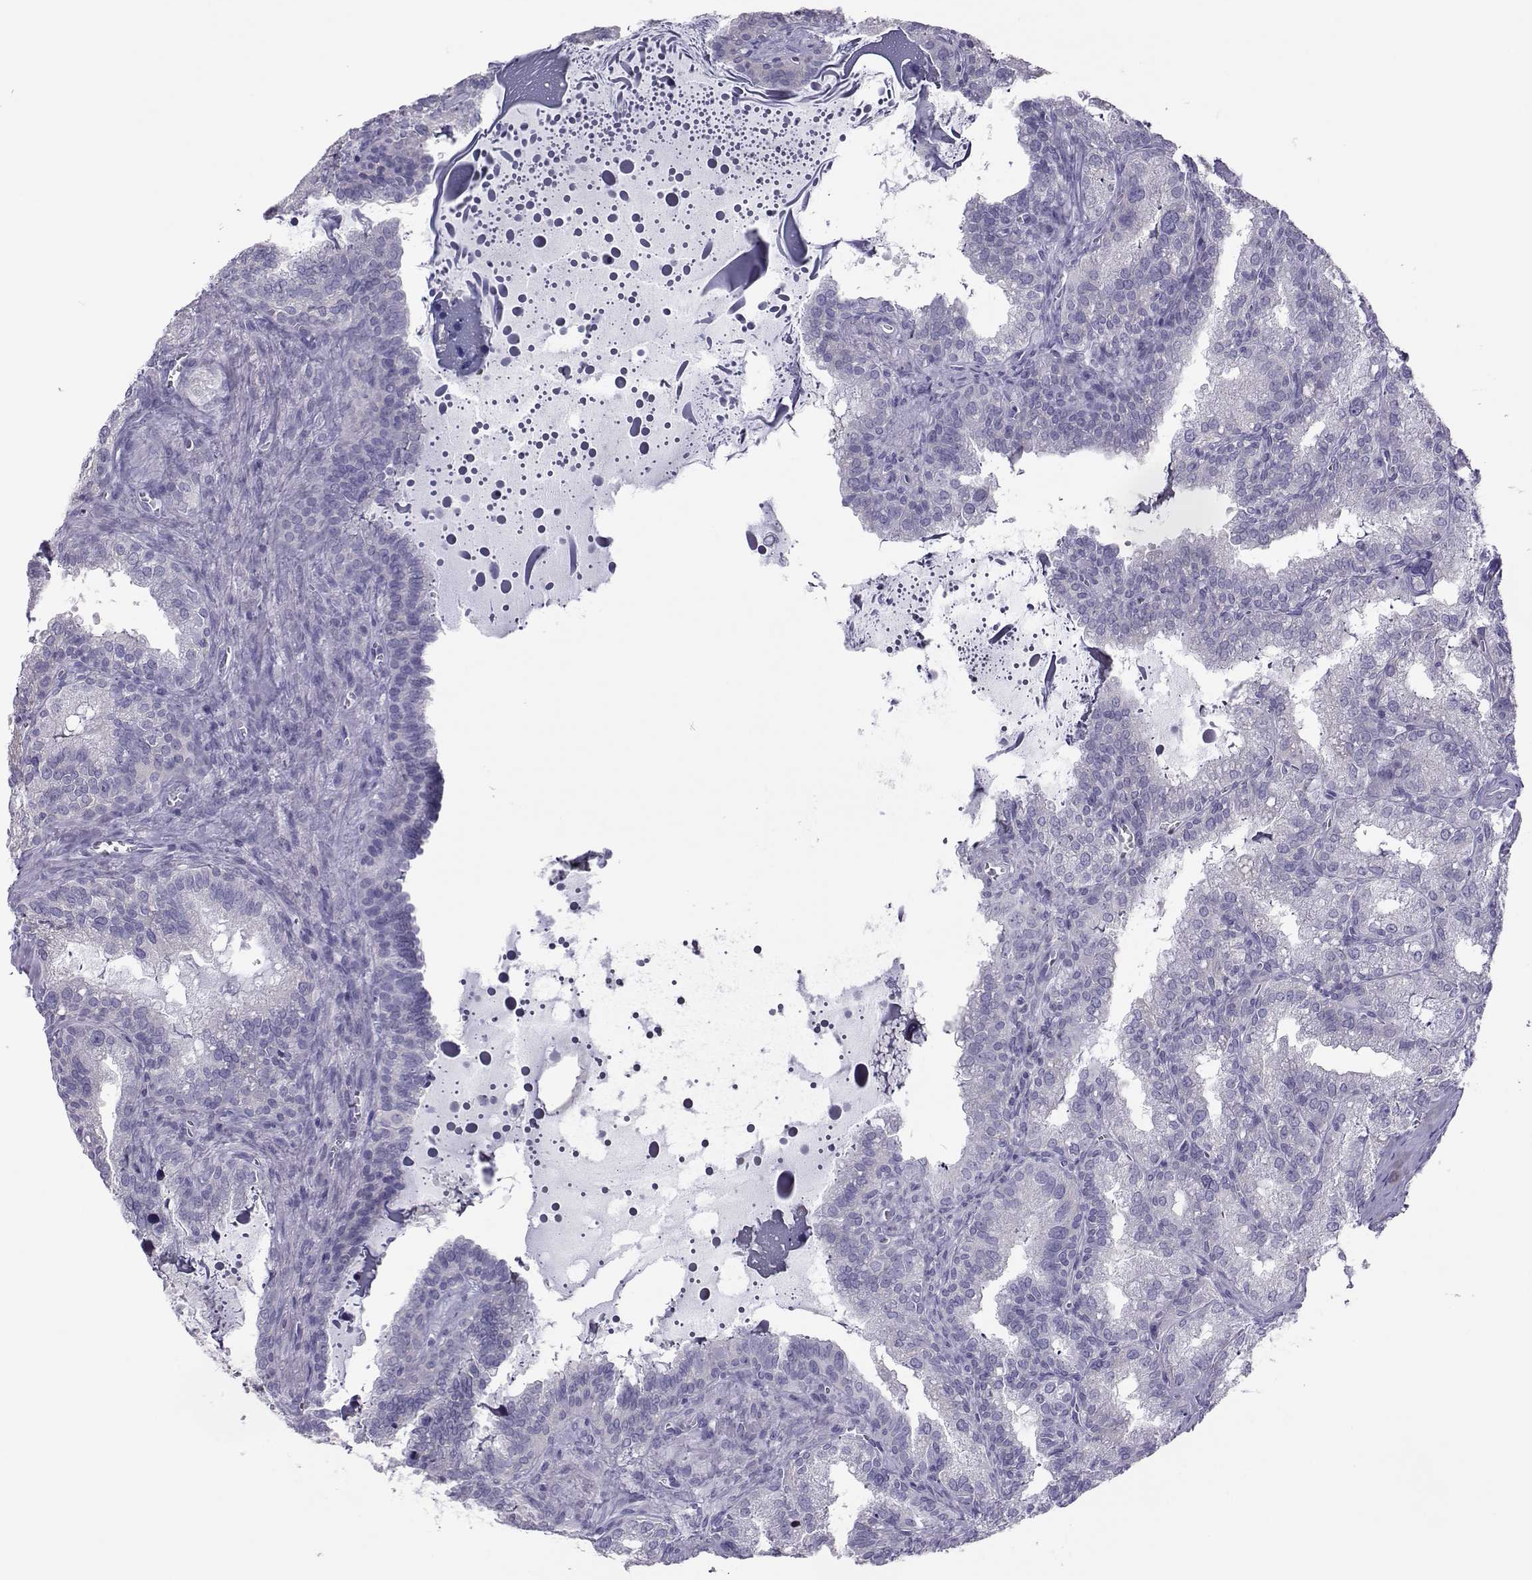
{"staining": {"intensity": "negative", "quantity": "none", "location": "none"}, "tissue": "seminal vesicle", "cell_type": "Glandular cells", "image_type": "normal", "snomed": [{"axis": "morphology", "description": "Normal tissue, NOS"}, {"axis": "topography", "description": "Seminal veicle"}], "caption": "DAB (3,3'-diaminobenzidine) immunohistochemical staining of unremarkable human seminal vesicle displays no significant staining in glandular cells.", "gene": "TRPM7", "patient": {"sex": "male", "age": 57}}